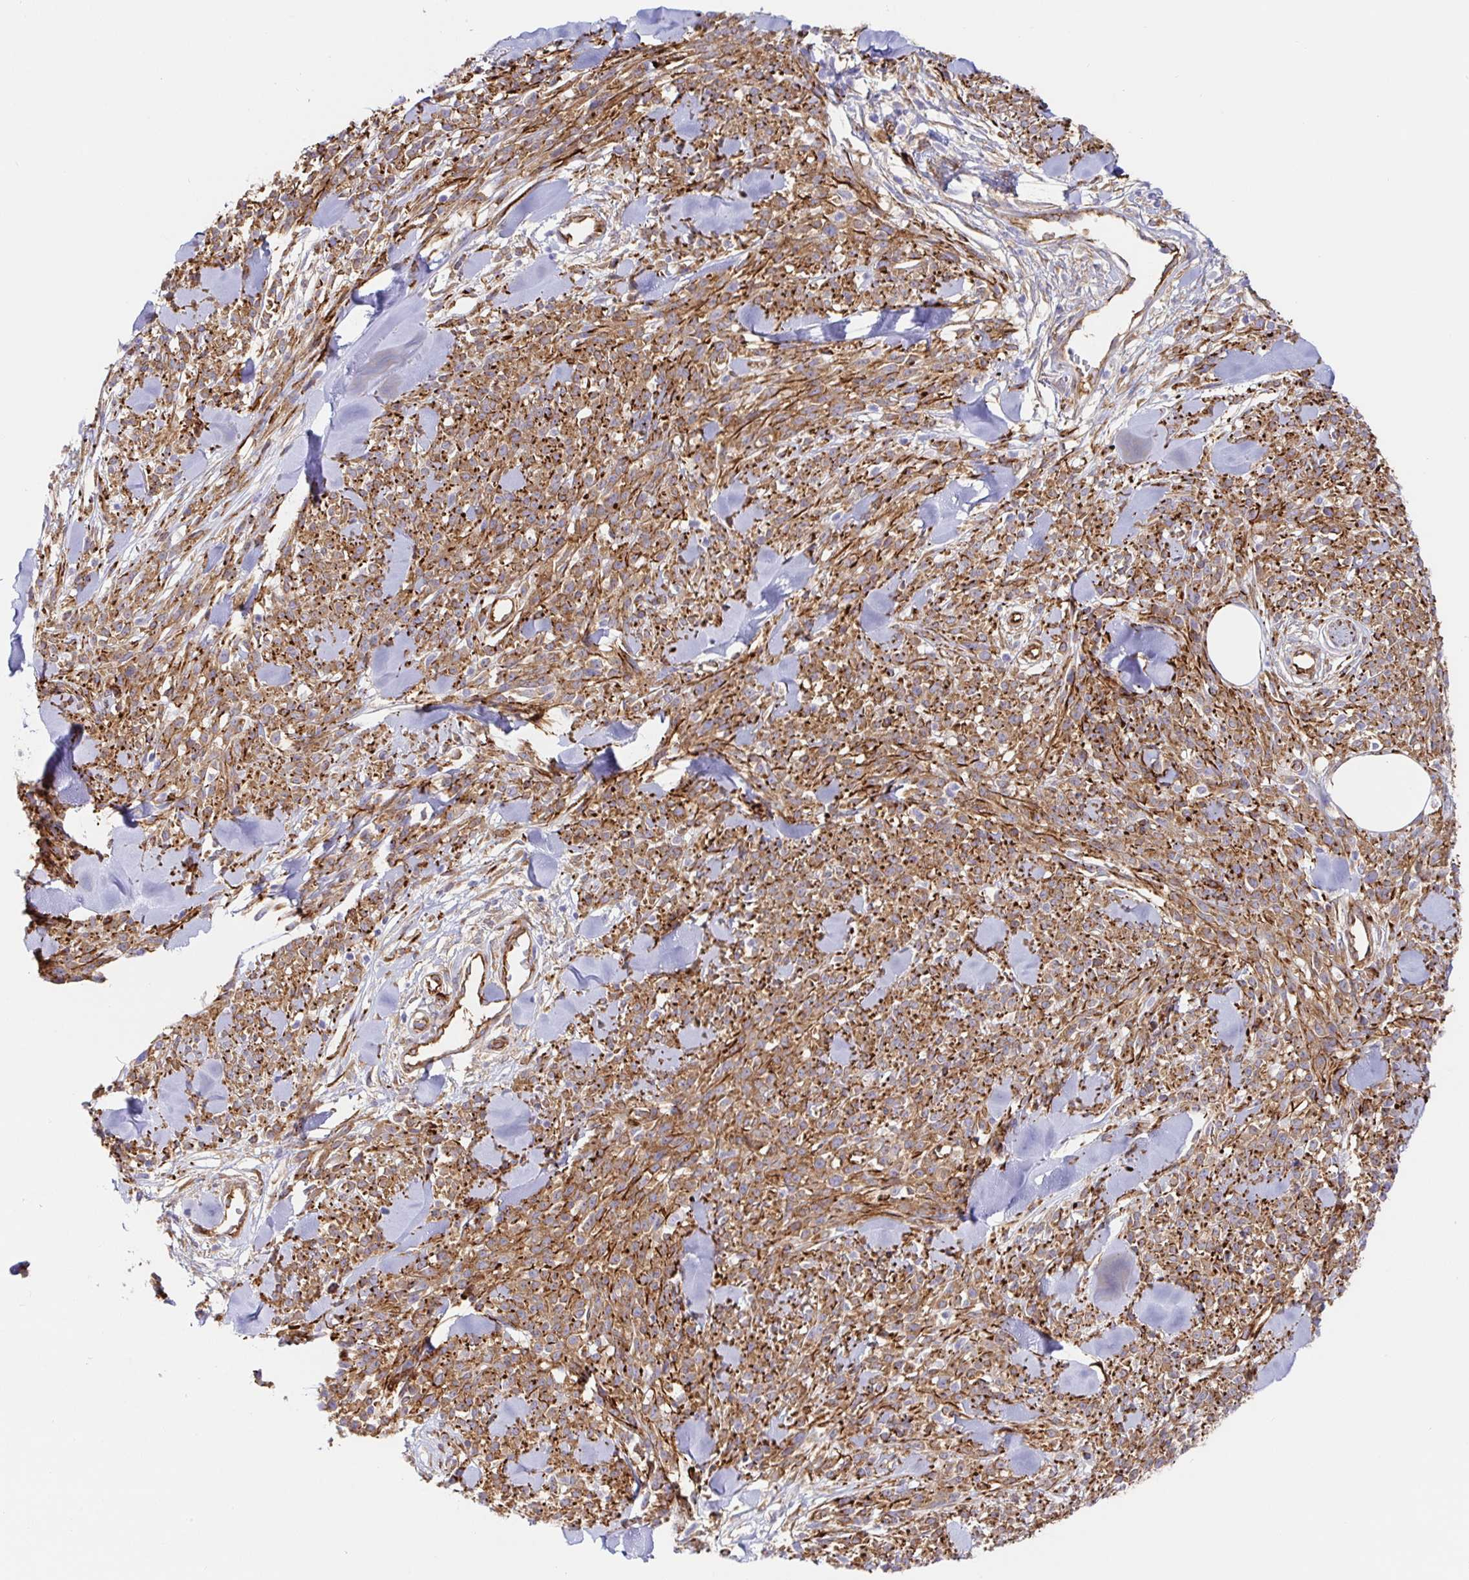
{"staining": {"intensity": "moderate", "quantity": ">75%", "location": "cytoplasmic/membranous"}, "tissue": "melanoma", "cell_type": "Tumor cells", "image_type": "cancer", "snomed": [{"axis": "morphology", "description": "Malignant melanoma, NOS"}, {"axis": "topography", "description": "Skin"}, {"axis": "topography", "description": "Skin of trunk"}], "caption": "The histopathology image demonstrates a brown stain indicating the presence of a protein in the cytoplasmic/membranous of tumor cells in malignant melanoma.", "gene": "DOCK1", "patient": {"sex": "male", "age": 74}}